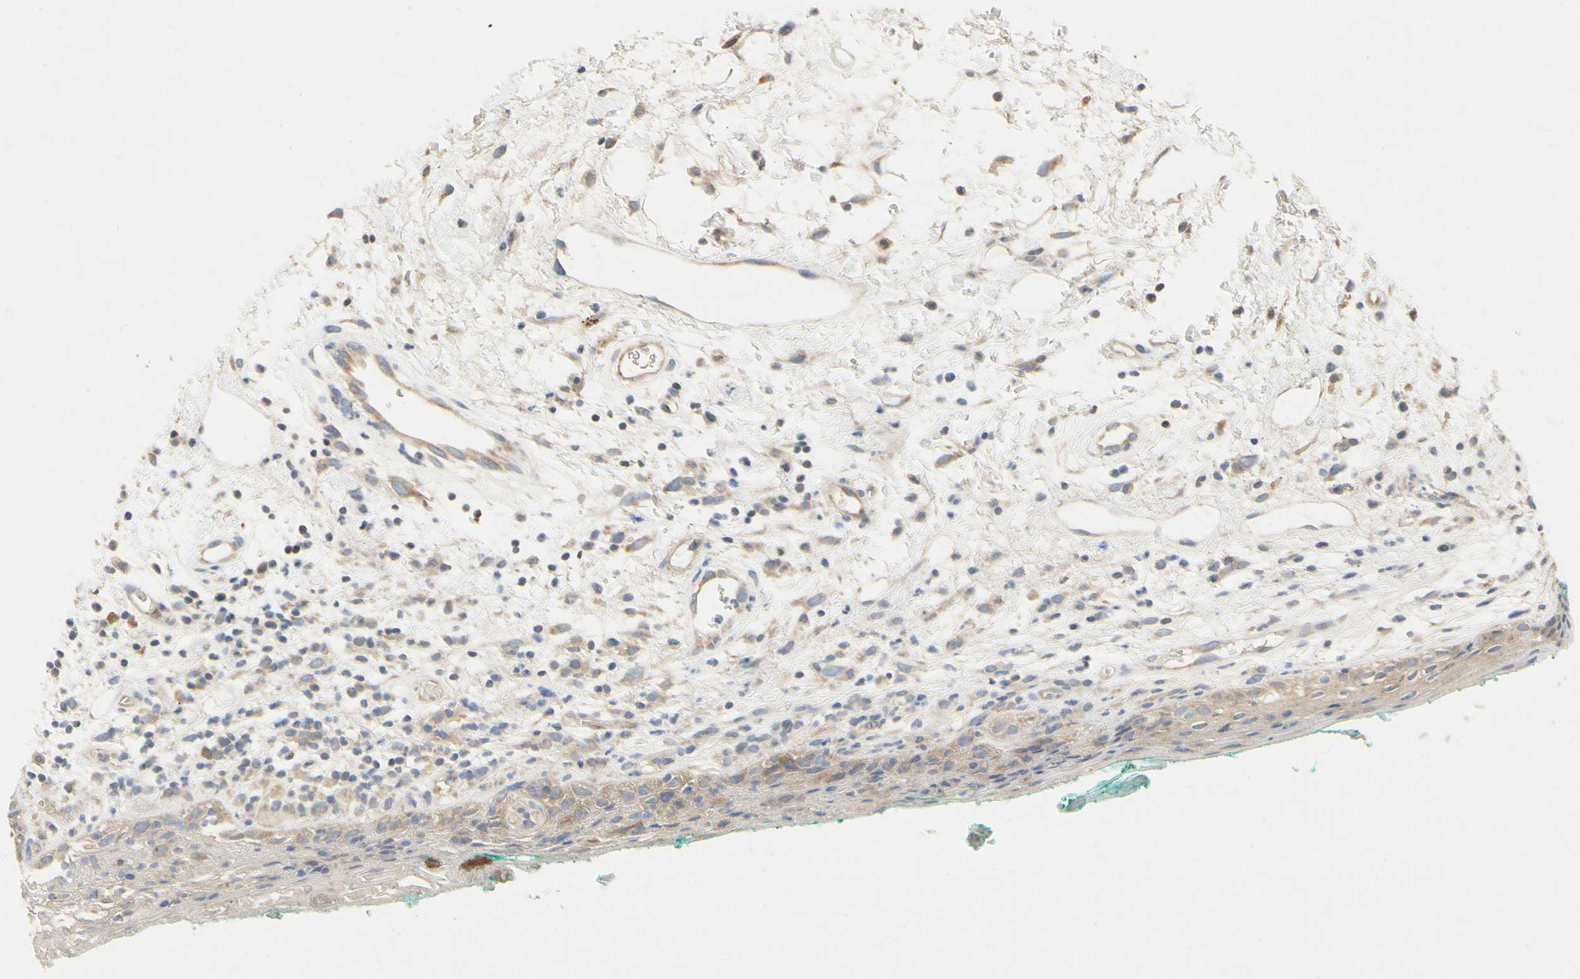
{"staining": {"intensity": "weak", "quantity": "25%-75%", "location": "cytoplasmic/membranous"}, "tissue": "oral mucosa", "cell_type": "Squamous epithelial cells", "image_type": "normal", "snomed": [{"axis": "morphology", "description": "Normal tissue, NOS"}, {"axis": "topography", "description": "Skeletal muscle"}, {"axis": "topography", "description": "Oral tissue"}, {"axis": "topography", "description": "Peripheral nerve tissue"}], "caption": "Protein expression analysis of unremarkable human oral mucosa reveals weak cytoplasmic/membranous expression in about 25%-75% of squamous epithelial cells. The protein of interest is shown in brown color, while the nuclei are stained blue.", "gene": "KLHDC8B", "patient": {"sex": "female", "age": 84}}